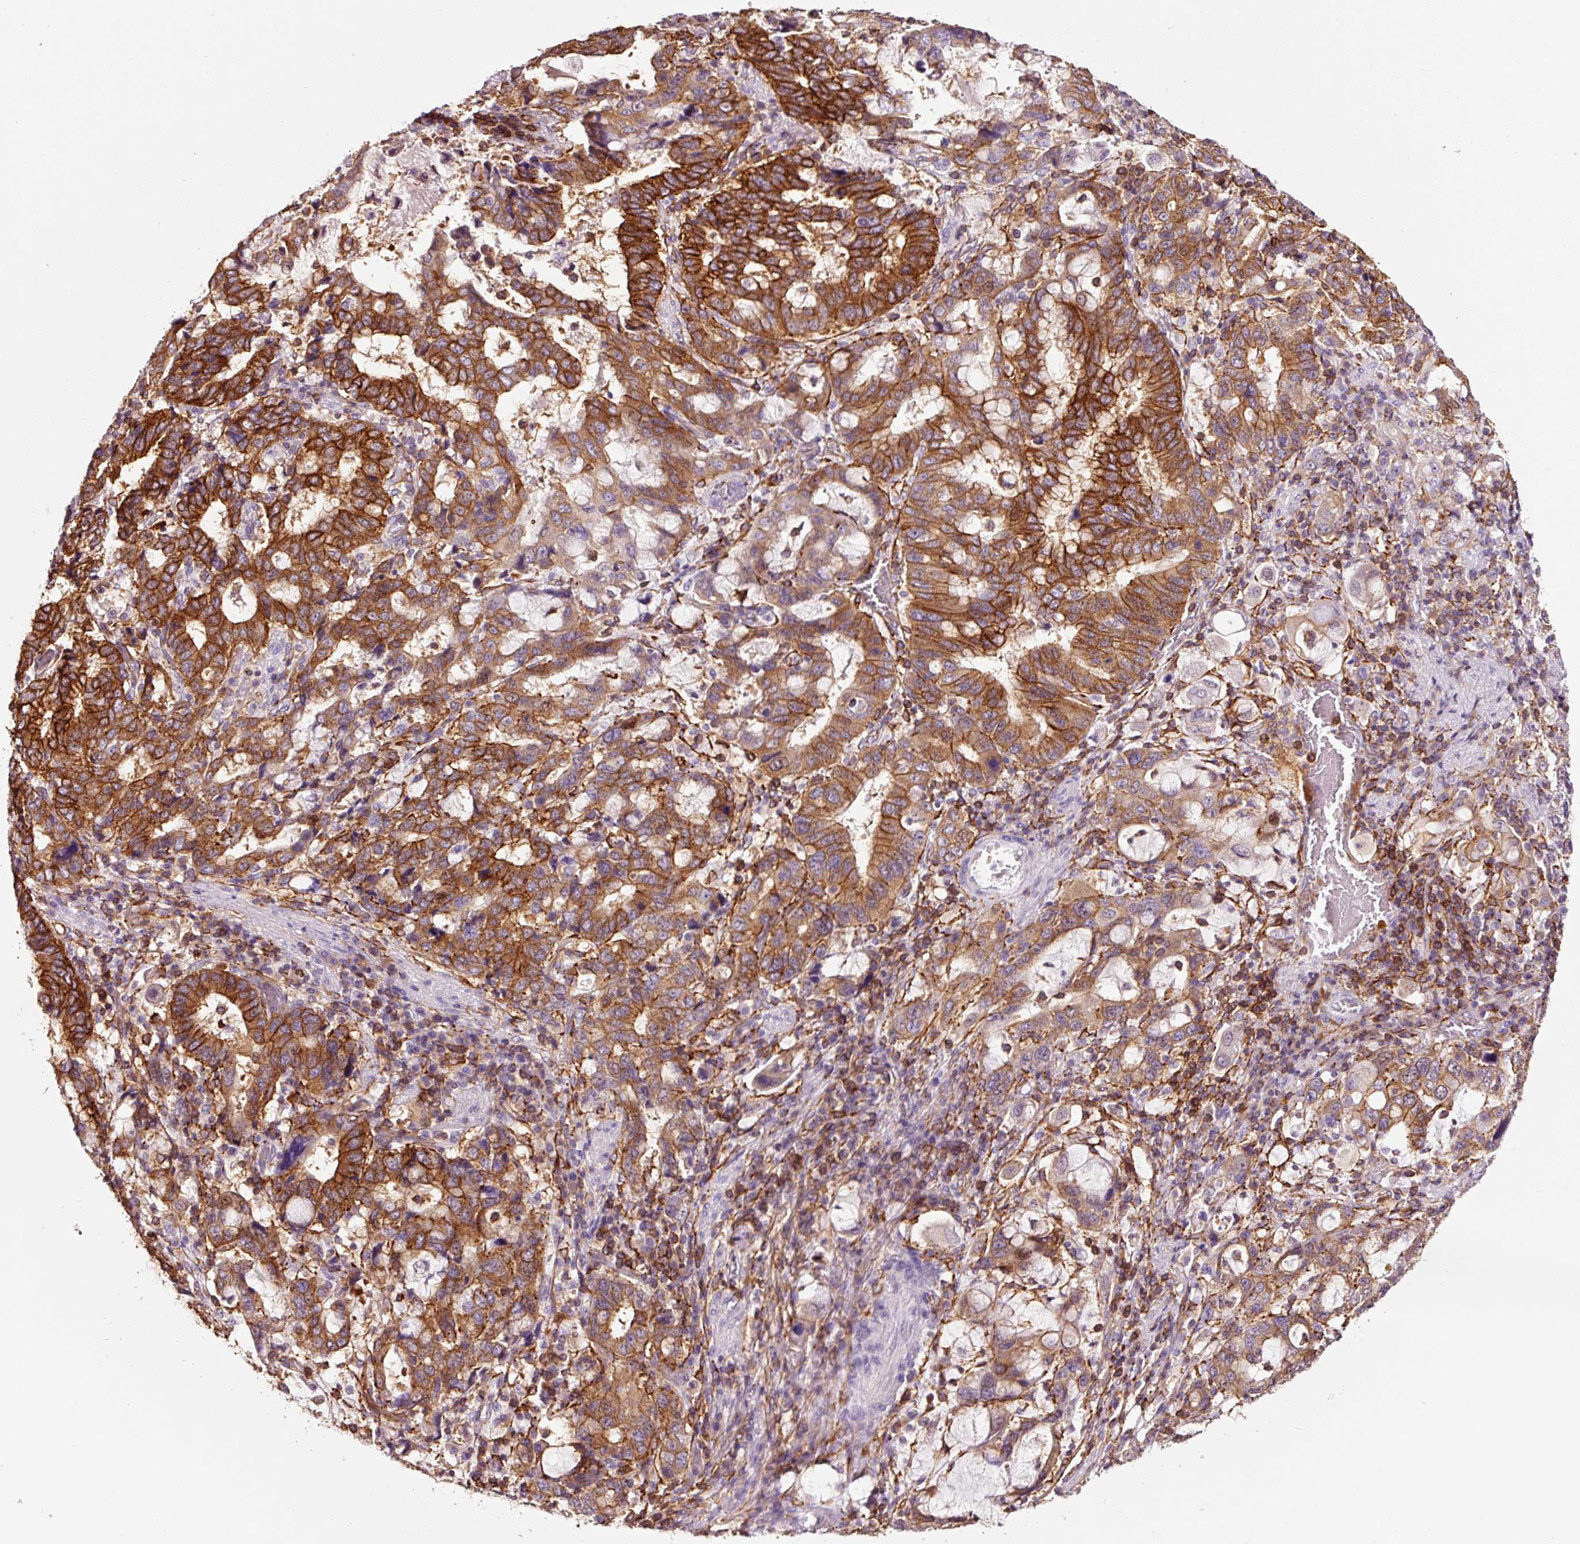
{"staining": {"intensity": "strong", "quantity": ">75%", "location": "cytoplasmic/membranous"}, "tissue": "stomach cancer", "cell_type": "Tumor cells", "image_type": "cancer", "snomed": [{"axis": "morphology", "description": "Adenocarcinoma, NOS"}, {"axis": "topography", "description": "Stomach, upper"}, {"axis": "topography", "description": "Stomach"}], "caption": "The micrograph shows a brown stain indicating the presence of a protein in the cytoplasmic/membranous of tumor cells in stomach cancer.", "gene": "ADD3", "patient": {"sex": "male", "age": 62}}